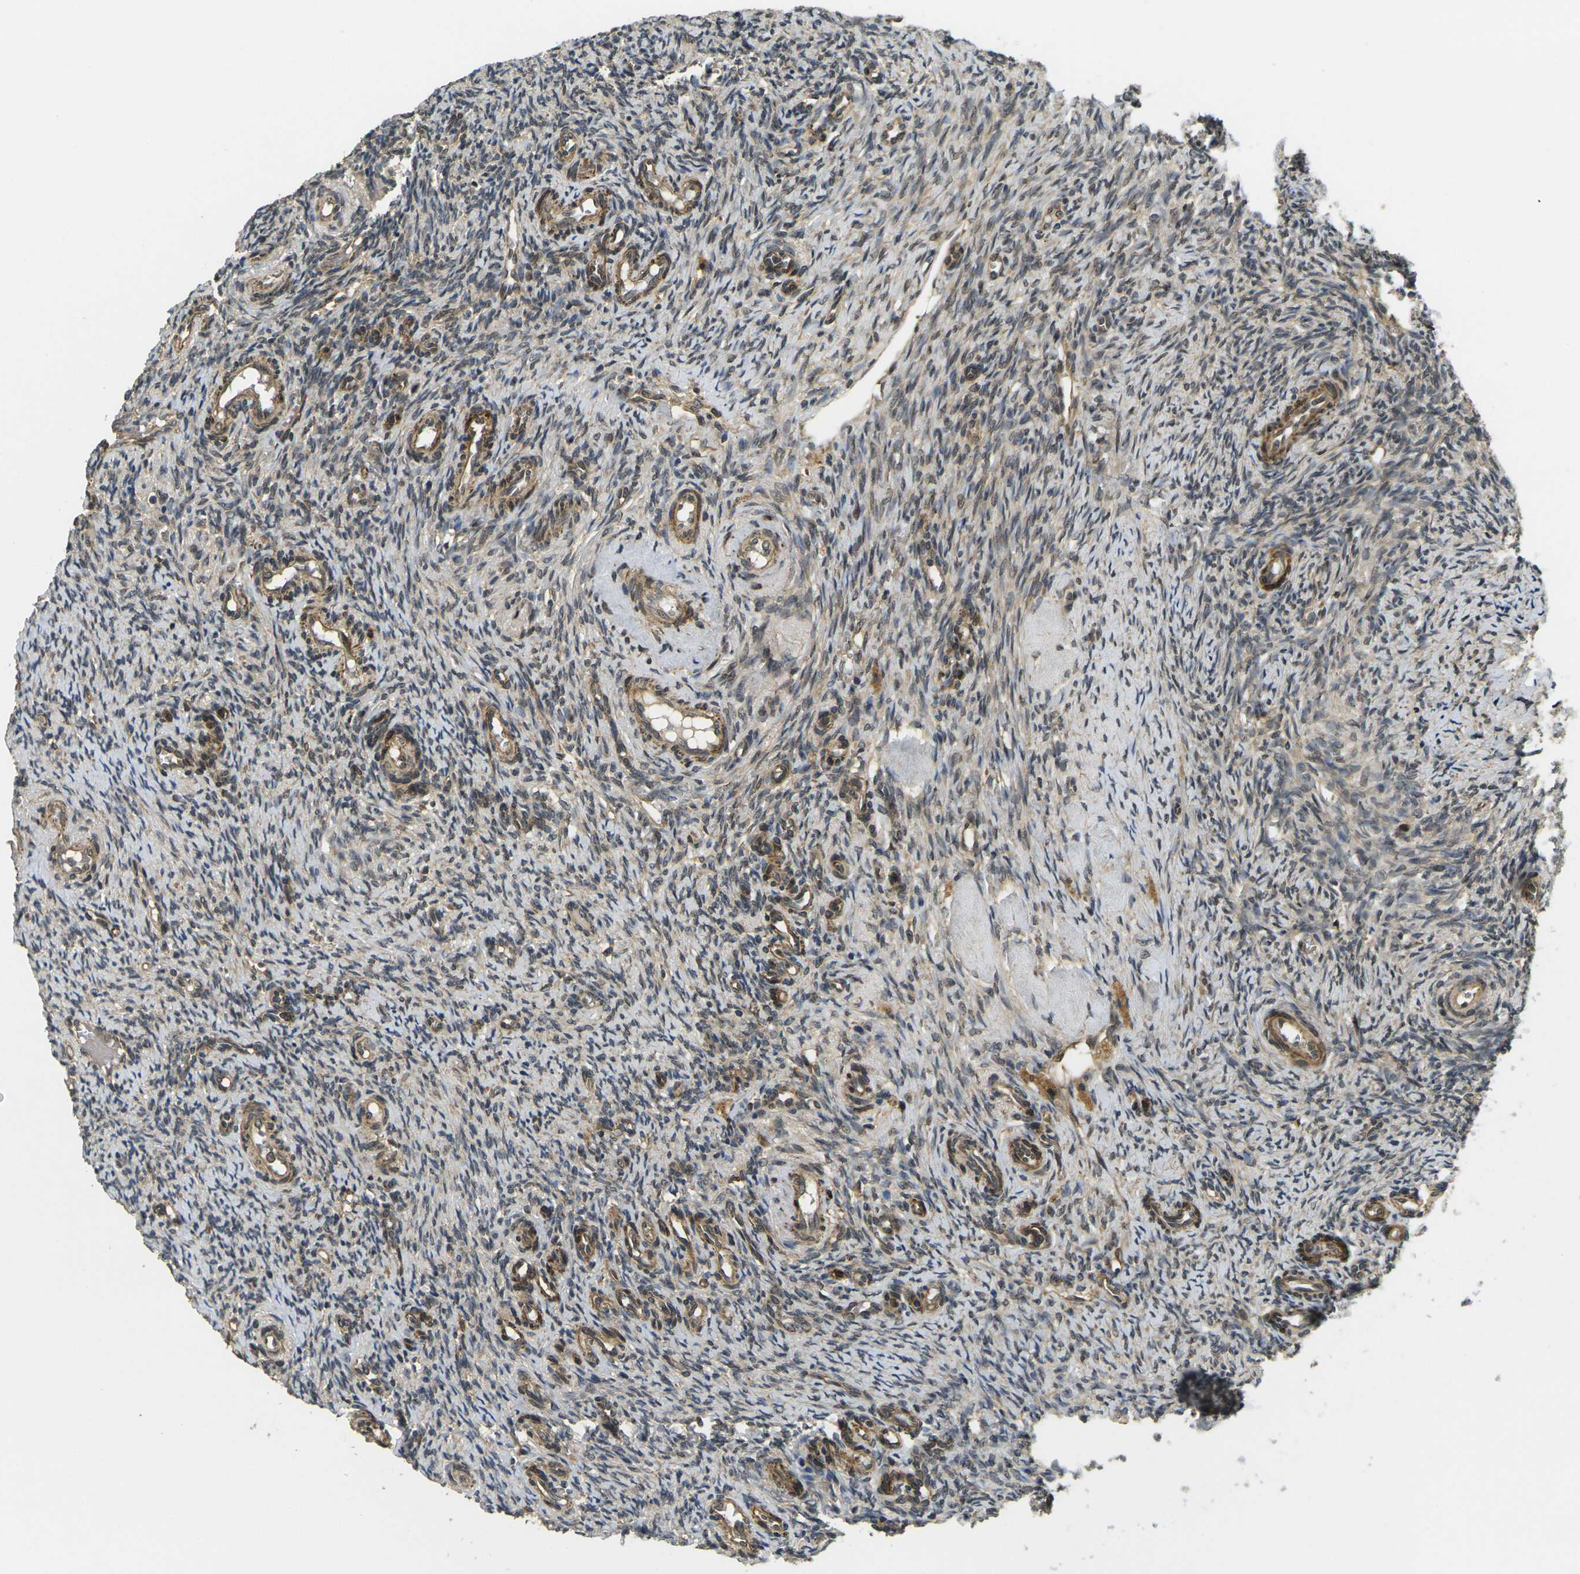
{"staining": {"intensity": "weak", "quantity": "25%-75%", "location": "cytoplasmic/membranous"}, "tissue": "ovary", "cell_type": "Ovarian stroma cells", "image_type": "normal", "snomed": [{"axis": "morphology", "description": "Normal tissue, NOS"}, {"axis": "topography", "description": "Ovary"}], "caption": "The photomicrograph shows a brown stain indicating the presence of a protein in the cytoplasmic/membranous of ovarian stroma cells in ovary.", "gene": "FUT11", "patient": {"sex": "female", "age": 41}}